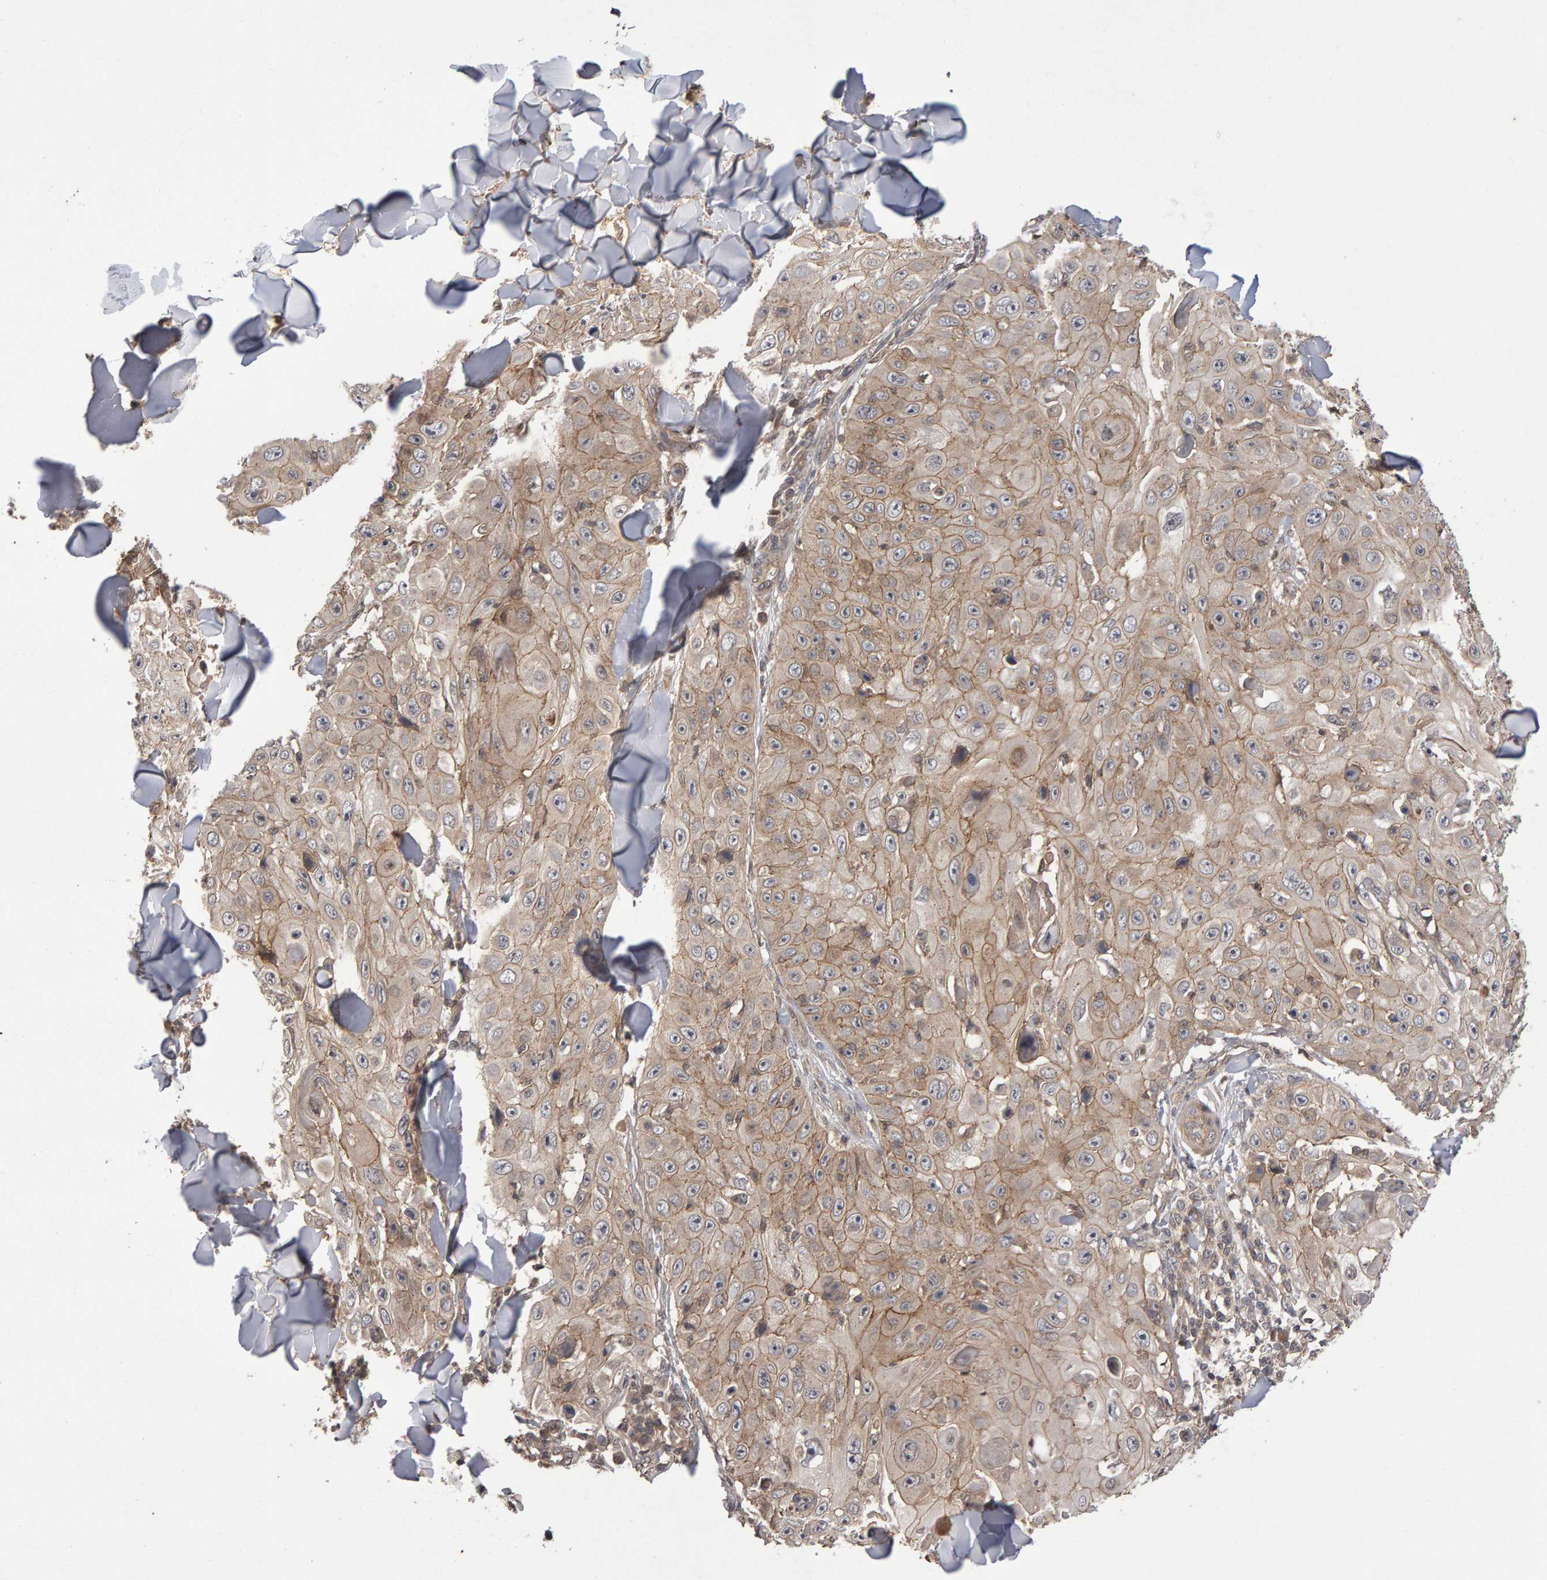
{"staining": {"intensity": "weak", "quantity": ">75%", "location": "cytoplasmic/membranous"}, "tissue": "skin cancer", "cell_type": "Tumor cells", "image_type": "cancer", "snomed": [{"axis": "morphology", "description": "Squamous cell carcinoma, NOS"}, {"axis": "topography", "description": "Skin"}], "caption": "Human skin cancer (squamous cell carcinoma) stained with a protein marker shows weak staining in tumor cells.", "gene": "SCRIB", "patient": {"sex": "male", "age": 86}}